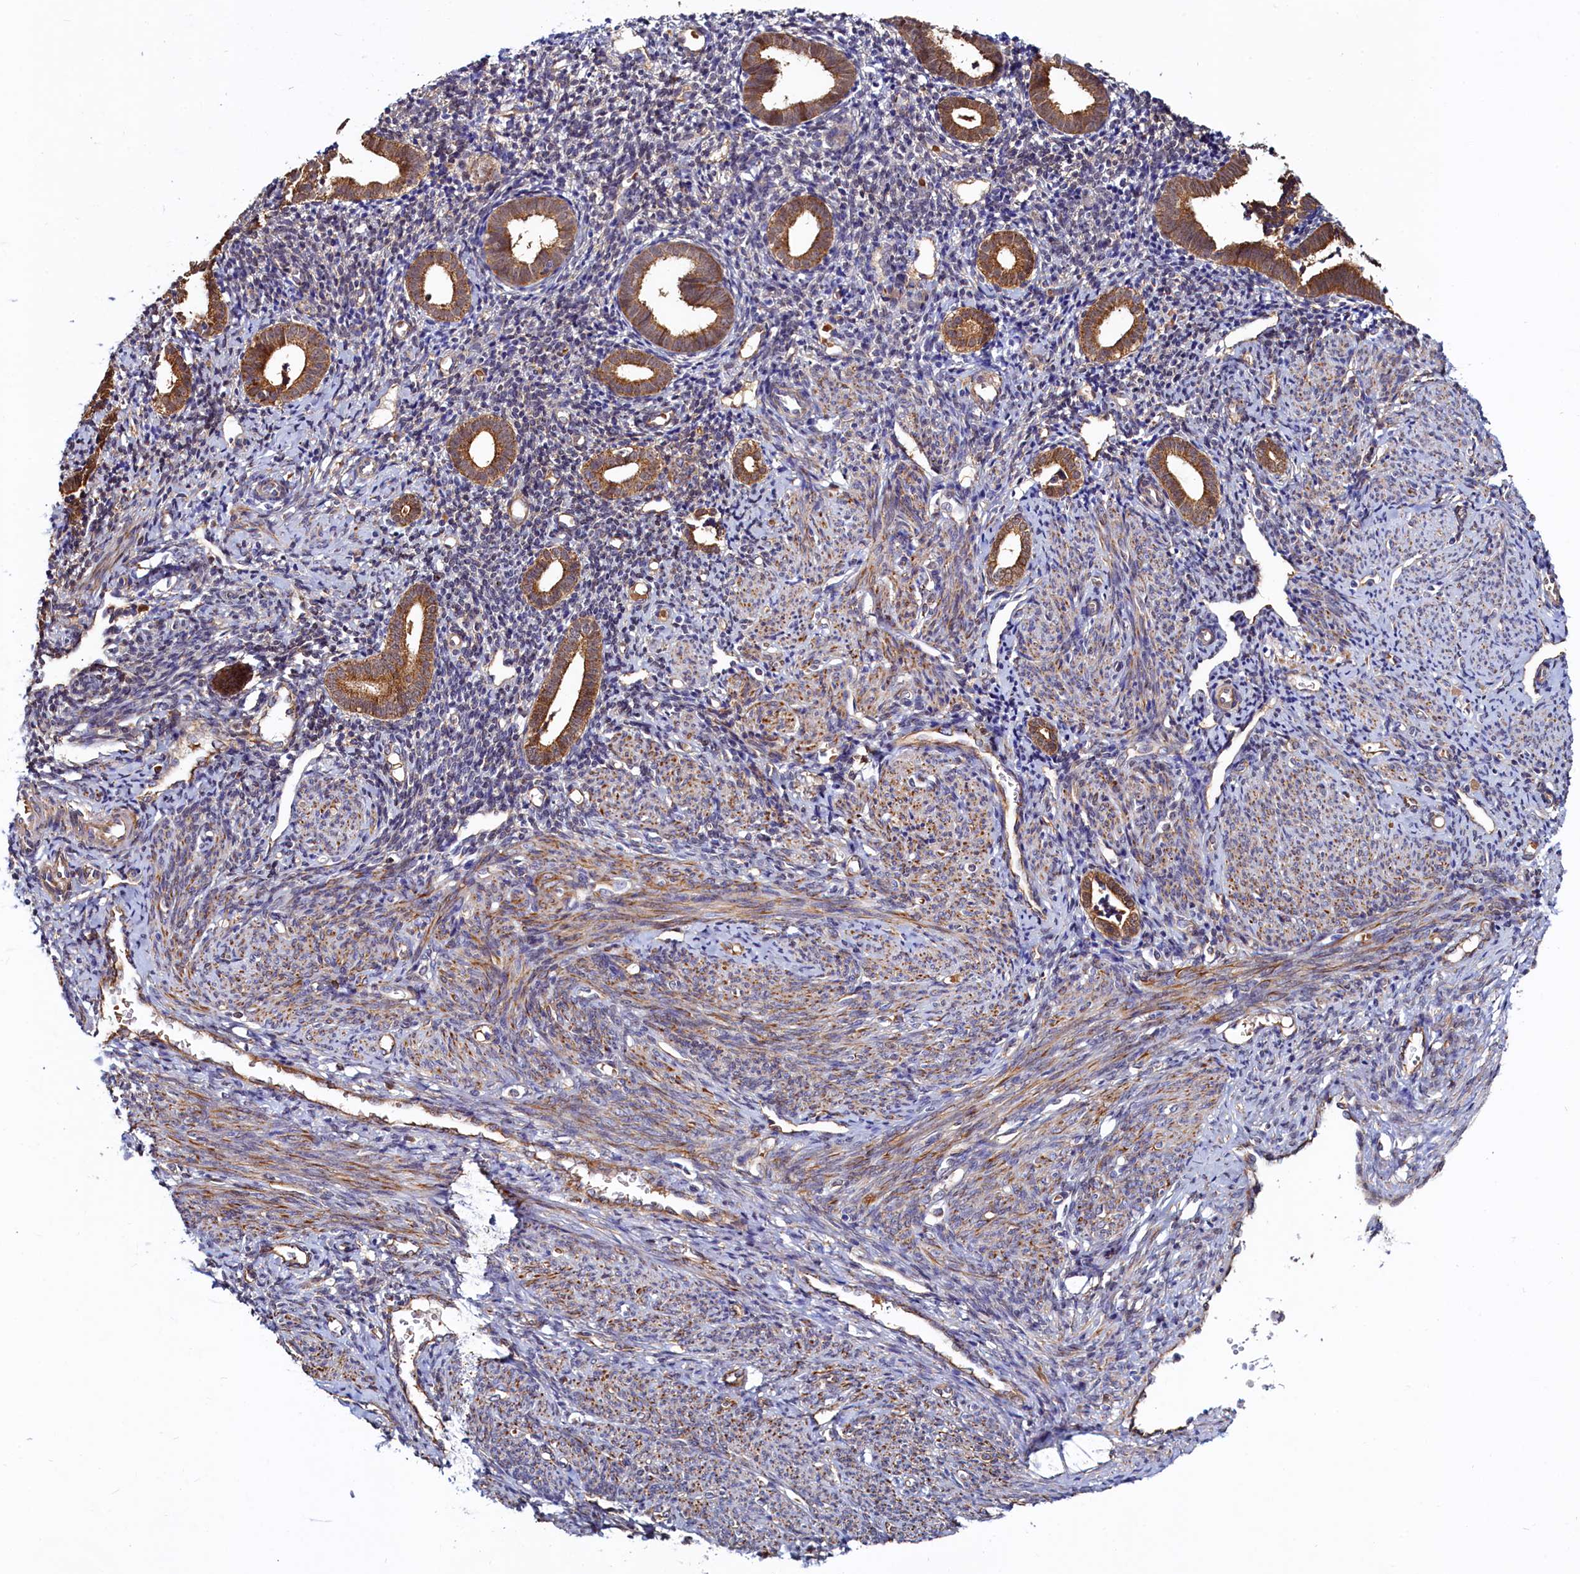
{"staining": {"intensity": "moderate", "quantity": "<25%", "location": "cytoplasmic/membranous"}, "tissue": "endometrium", "cell_type": "Cells in endometrial stroma", "image_type": "normal", "snomed": [{"axis": "morphology", "description": "Normal tissue, NOS"}, {"axis": "topography", "description": "Endometrium"}], "caption": "The photomicrograph displays a brown stain indicating the presence of a protein in the cytoplasmic/membranous of cells in endometrial stroma in endometrium. (IHC, brightfield microscopy, high magnification).", "gene": "ASTE1", "patient": {"sex": "female", "age": 56}}